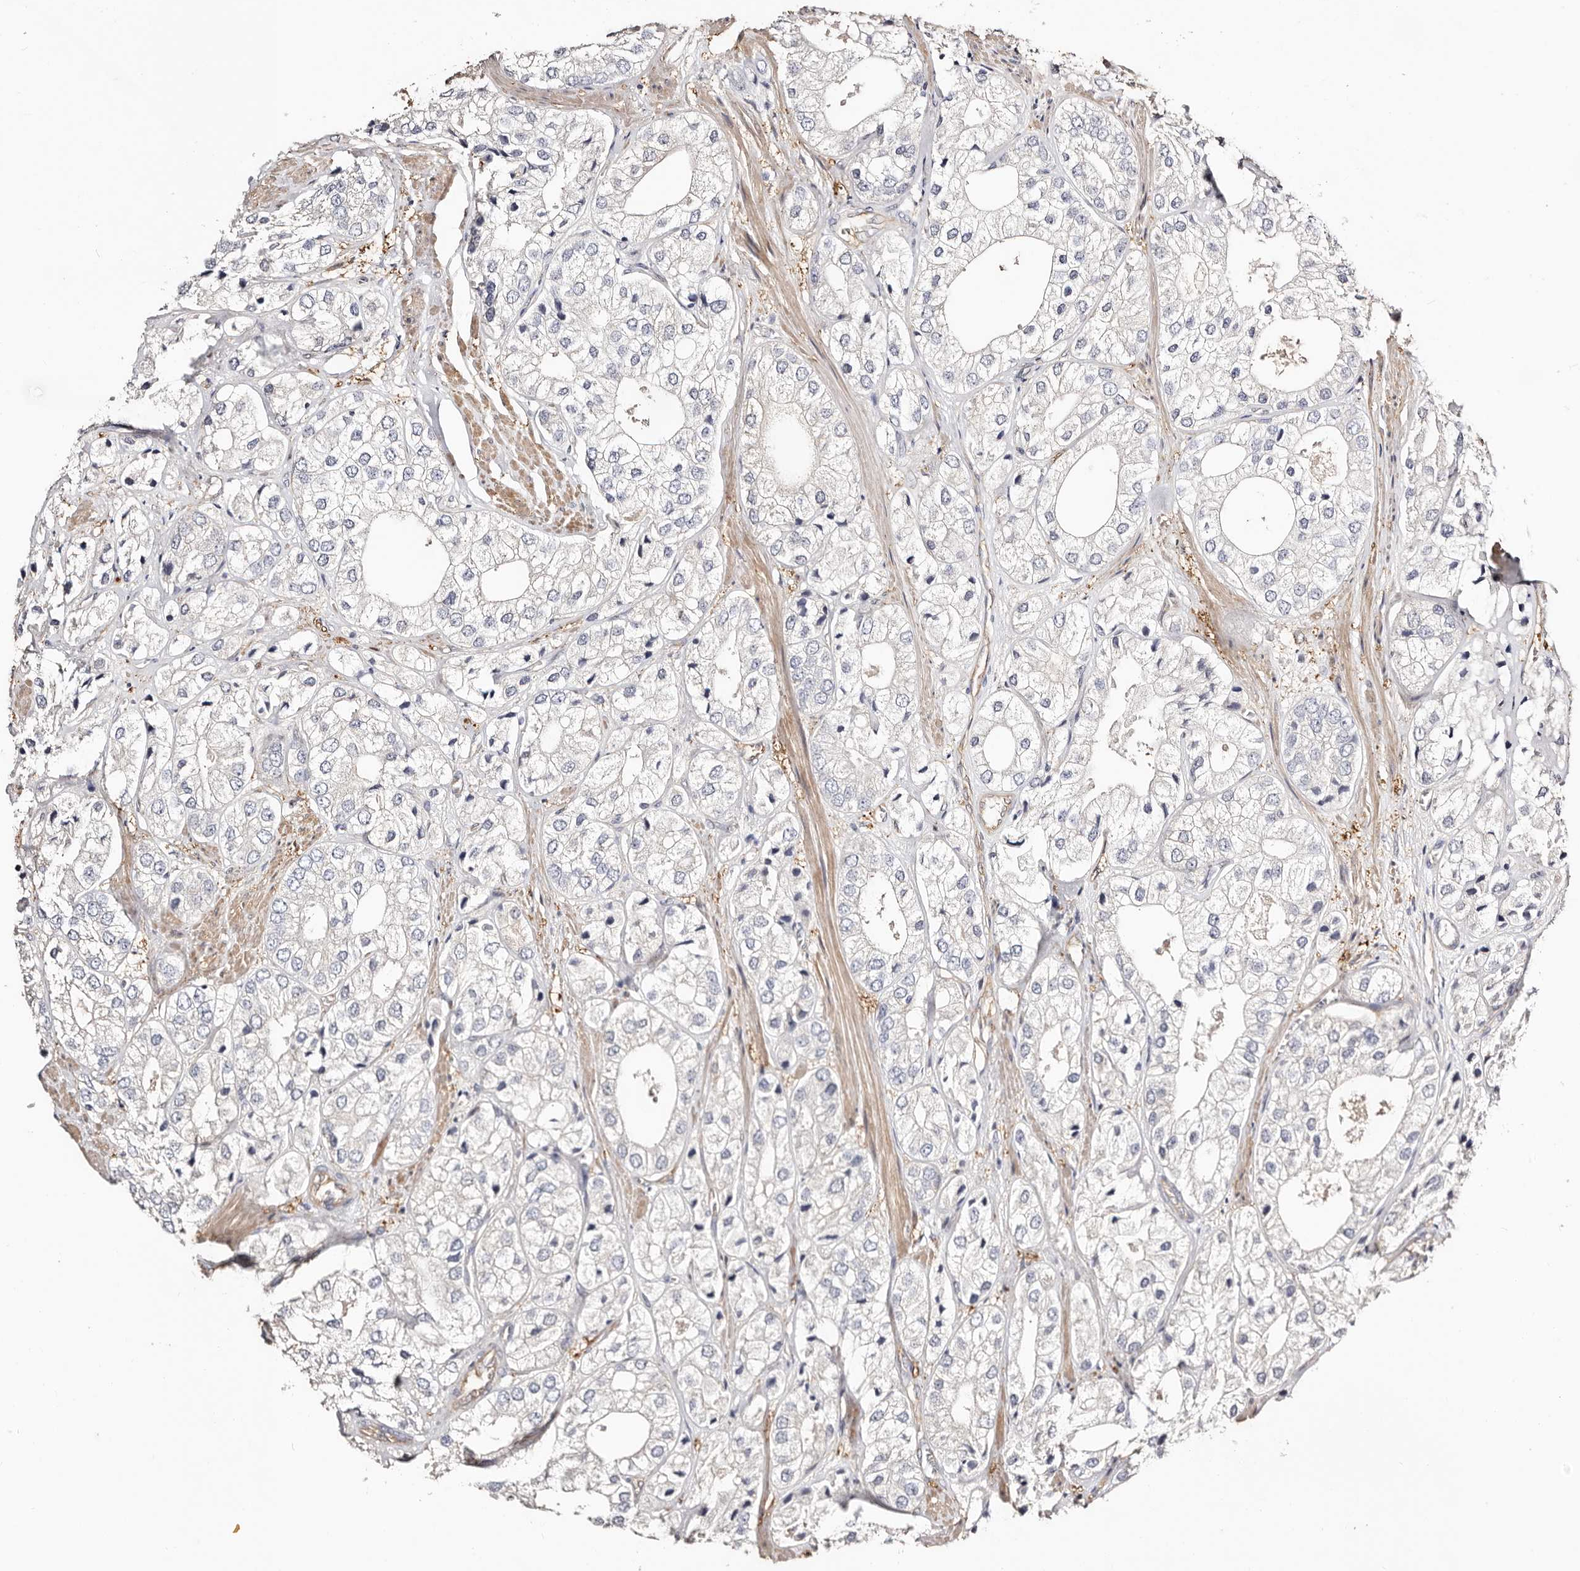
{"staining": {"intensity": "negative", "quantity": "none", "location": "none"}, "tissue": "prostate cancer", "cell_type": "Tumor cells", "image_type": "cancer", "snomed": [{"axis": "morphology", "description": "Adenocarcinoma, High grade"}, {"axis": "topography", "description": "Prostate"}], "caption": "Protein analysis of prostate cancer demonstrates no significant positivity in tumor cells. The staining was performed using DAB to visualize the protein expression in brown, while the nuclei were stained in blue with hematoxylin (Magnification: 20x).", "gene": "TGM2", "patient": {"sex": "male", "age": 50}}